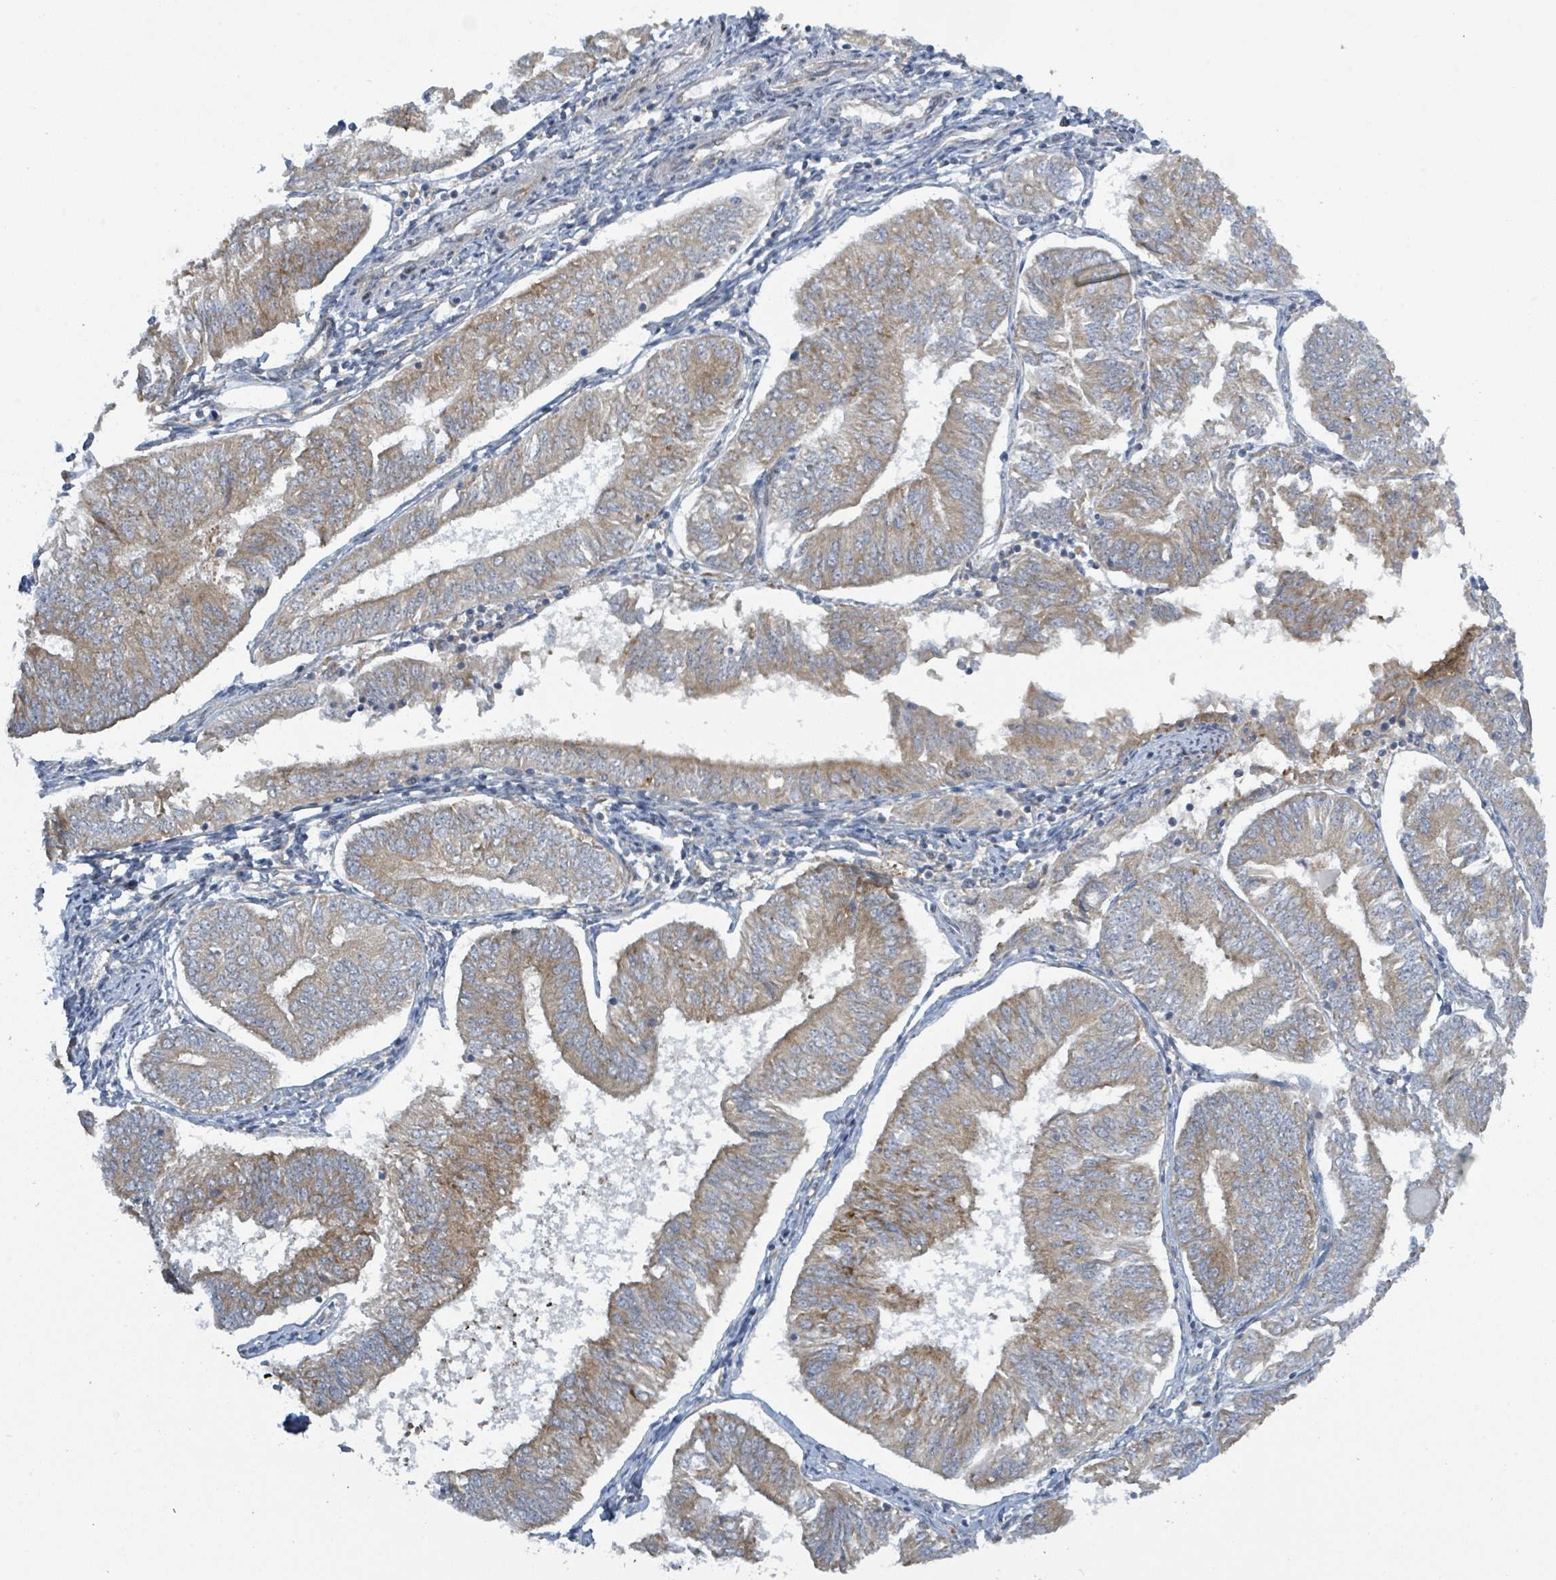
{"staining": {"intensity": "moderate", "quantity": ">75%", "location": "cytoplasmic/membranous"}, "tissue": "endometrial cancer", "cell_type": "Tumor cells", "image_type": "cancer", "snomed": [{"axis": "morphology", "description": "Adenocarcinoma, NOS"}, {"axis": "topography", "description": "Endometrium"}], "caption": "A medium amount of moderate cytoplasmic/membranous staining is identified in approximately >75% of tumor cells in adenocarcinoma (endometrial) tissue.", "gene": "RPL32", "patient": {"sex": "female", "age": 58}}